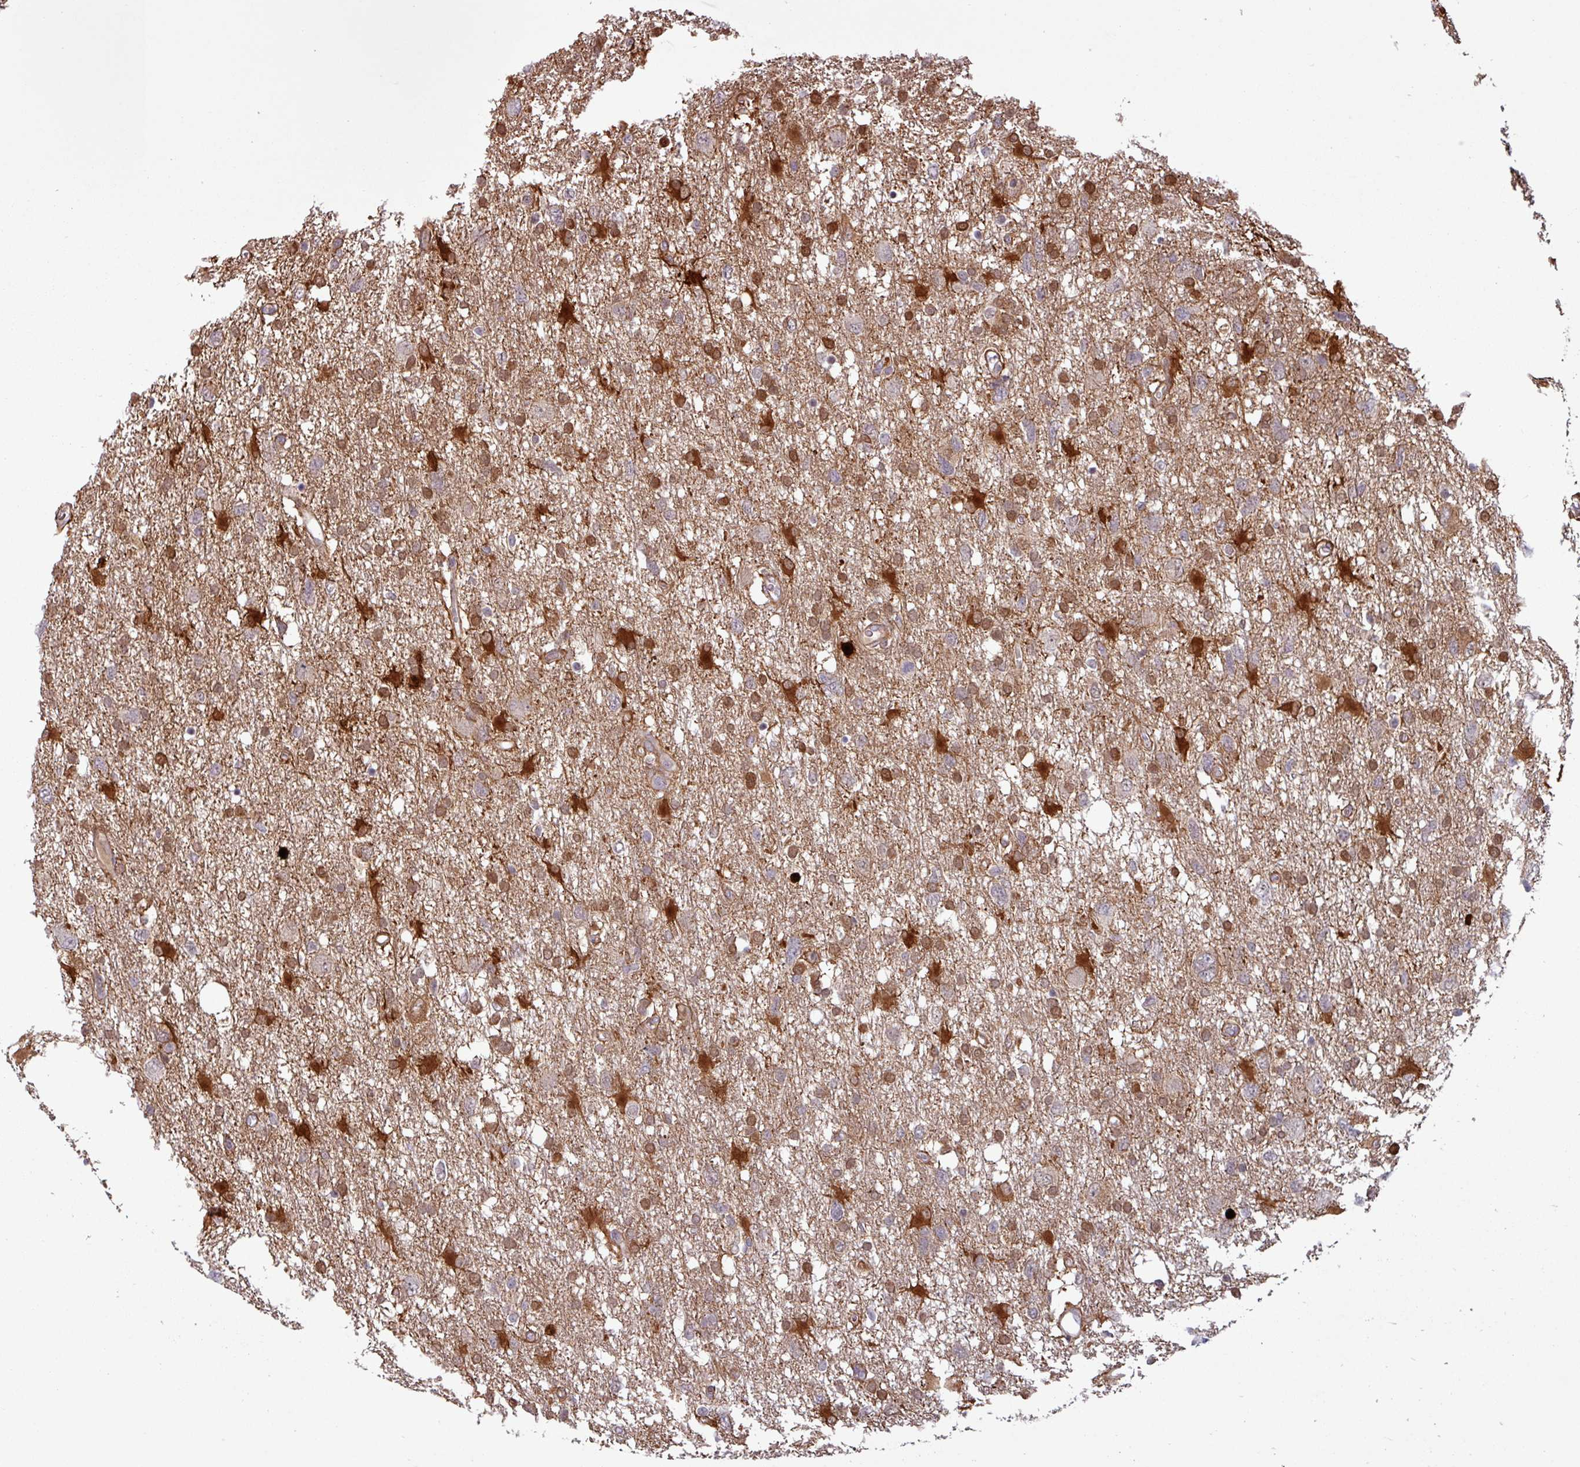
{"staining": {"intensity": "strong", "quantity": "25%-75%", "location": "cytoplasmic/membranous"}, "tissue": "glioma", "cell_type": "Tumor cells", "image_type": "cancer", "snomed": [{"axis": "morphology", "description": "Glioma, malignant, High grade"}, {"axis": "topography", "description": "Brain"}], "caption": "Immunohistochemistry micrograph of neoplastic tissue: human glioma stained using immunohistochemistry displays high levels of strong protein expression localized specifically in the cytoplasmic/membranous of tumor cells, appearing as a cytoplasmic/membranous brown color.", "gene": "PCED1A", "patient": {"sex": "male", "age": 61}}